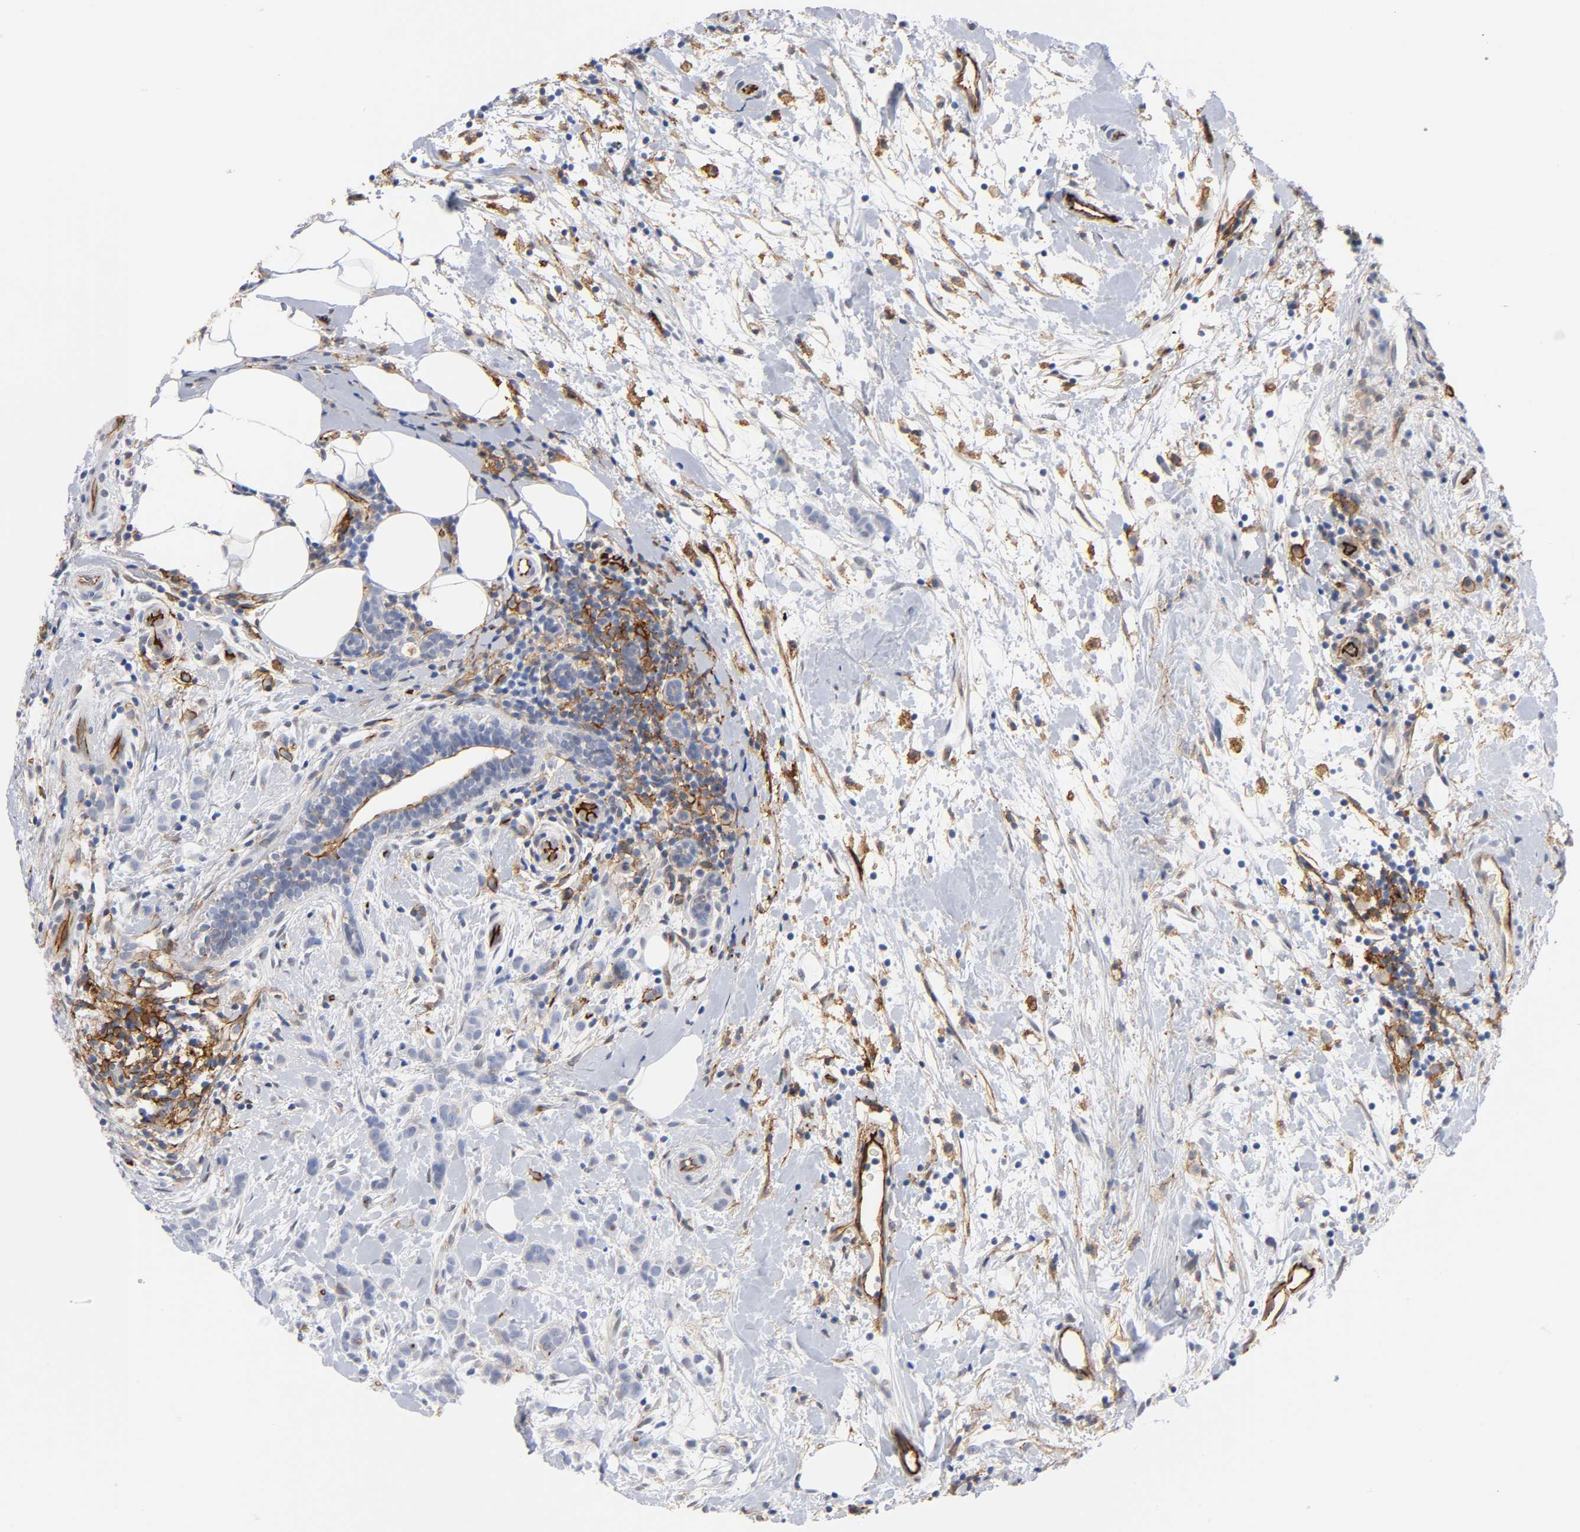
{"staining": {"intensity": "negative", "quantity": "none", "location": "none"}, "tissue": "breast cancer", "cell_type": "Tumor cells", "image_type": "cancer", "snomed": [{"axis": "morphology", "description": "Lobular carcinoma, in situ"}, {"axis": "morphology", "description": "Lobular carcinoma"}, {"axis": "topography", "description": "Breast"}], "caption": "The histopathology image demonstrates no significant staining in tumor cells of lobular carcinoma in situ (breast).", "gene": "ICAM1", "patient": {"sex": "female", "age": 41}}